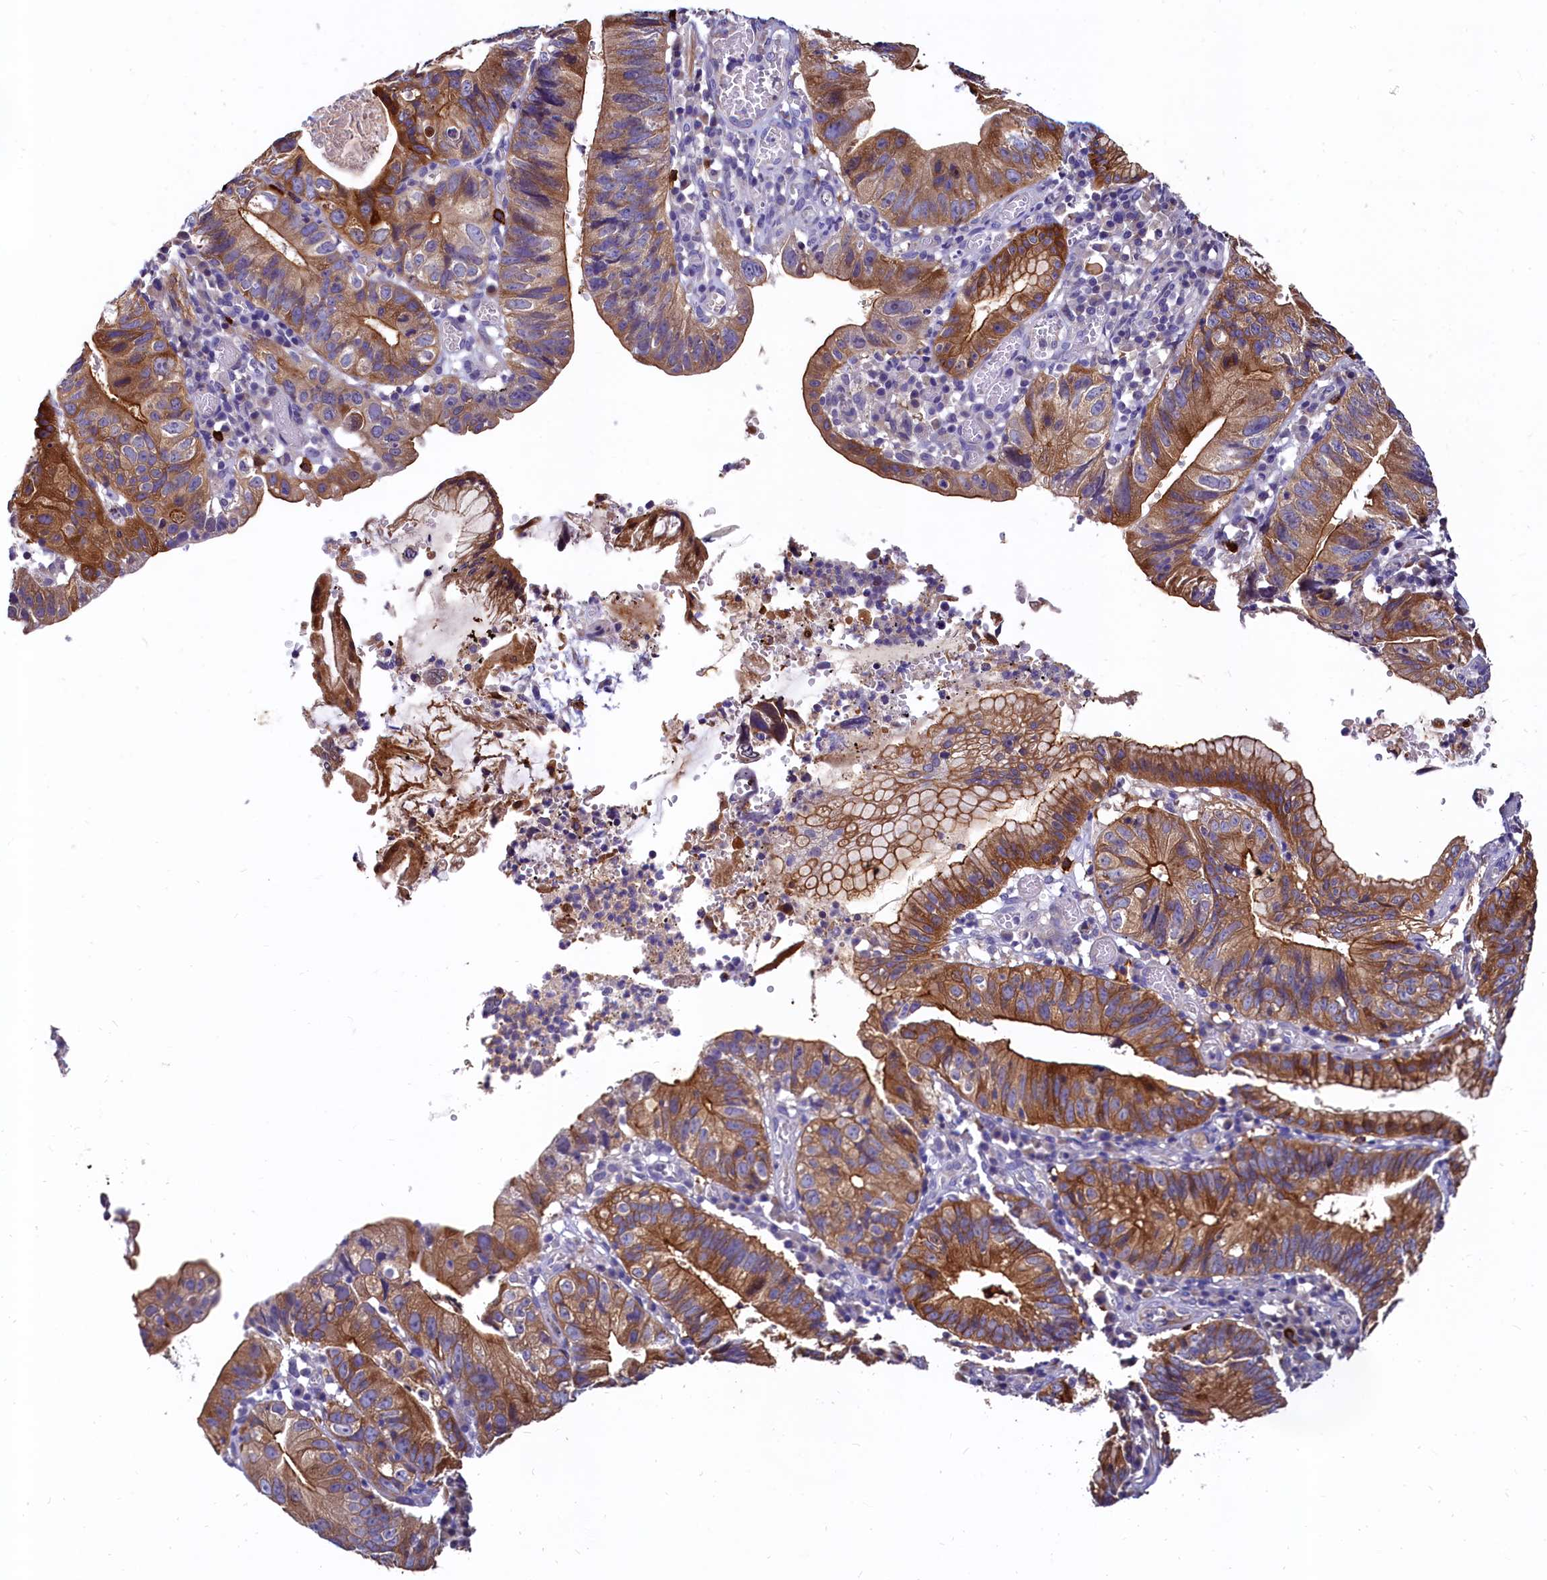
{"staining": {"intensity": "moderate", "quantity": ">75%", "location": "cytoplasmic/membranous"}, "tissue": "stomach cancer", "cell_type": "Tumor cells", "image_type": "cancer", "snomed": [{"axis": "morphology", "description": "Adenocarcinoma, NOS"}, {"axis": "topography", "description": "Stomach"}], "caption": "Immunohistochemistry (IHC) image of neoplastic tissue: stomach cancer stained using IHC exhibits medium levels of moderate protein expression localized specifically in the cytoplasmic/membranous of tumor cells, appearing as a cytoplasmic/membranous brown color.", "gene": "EPS8L2", "patient": {"sex": "male", "age": 59}}